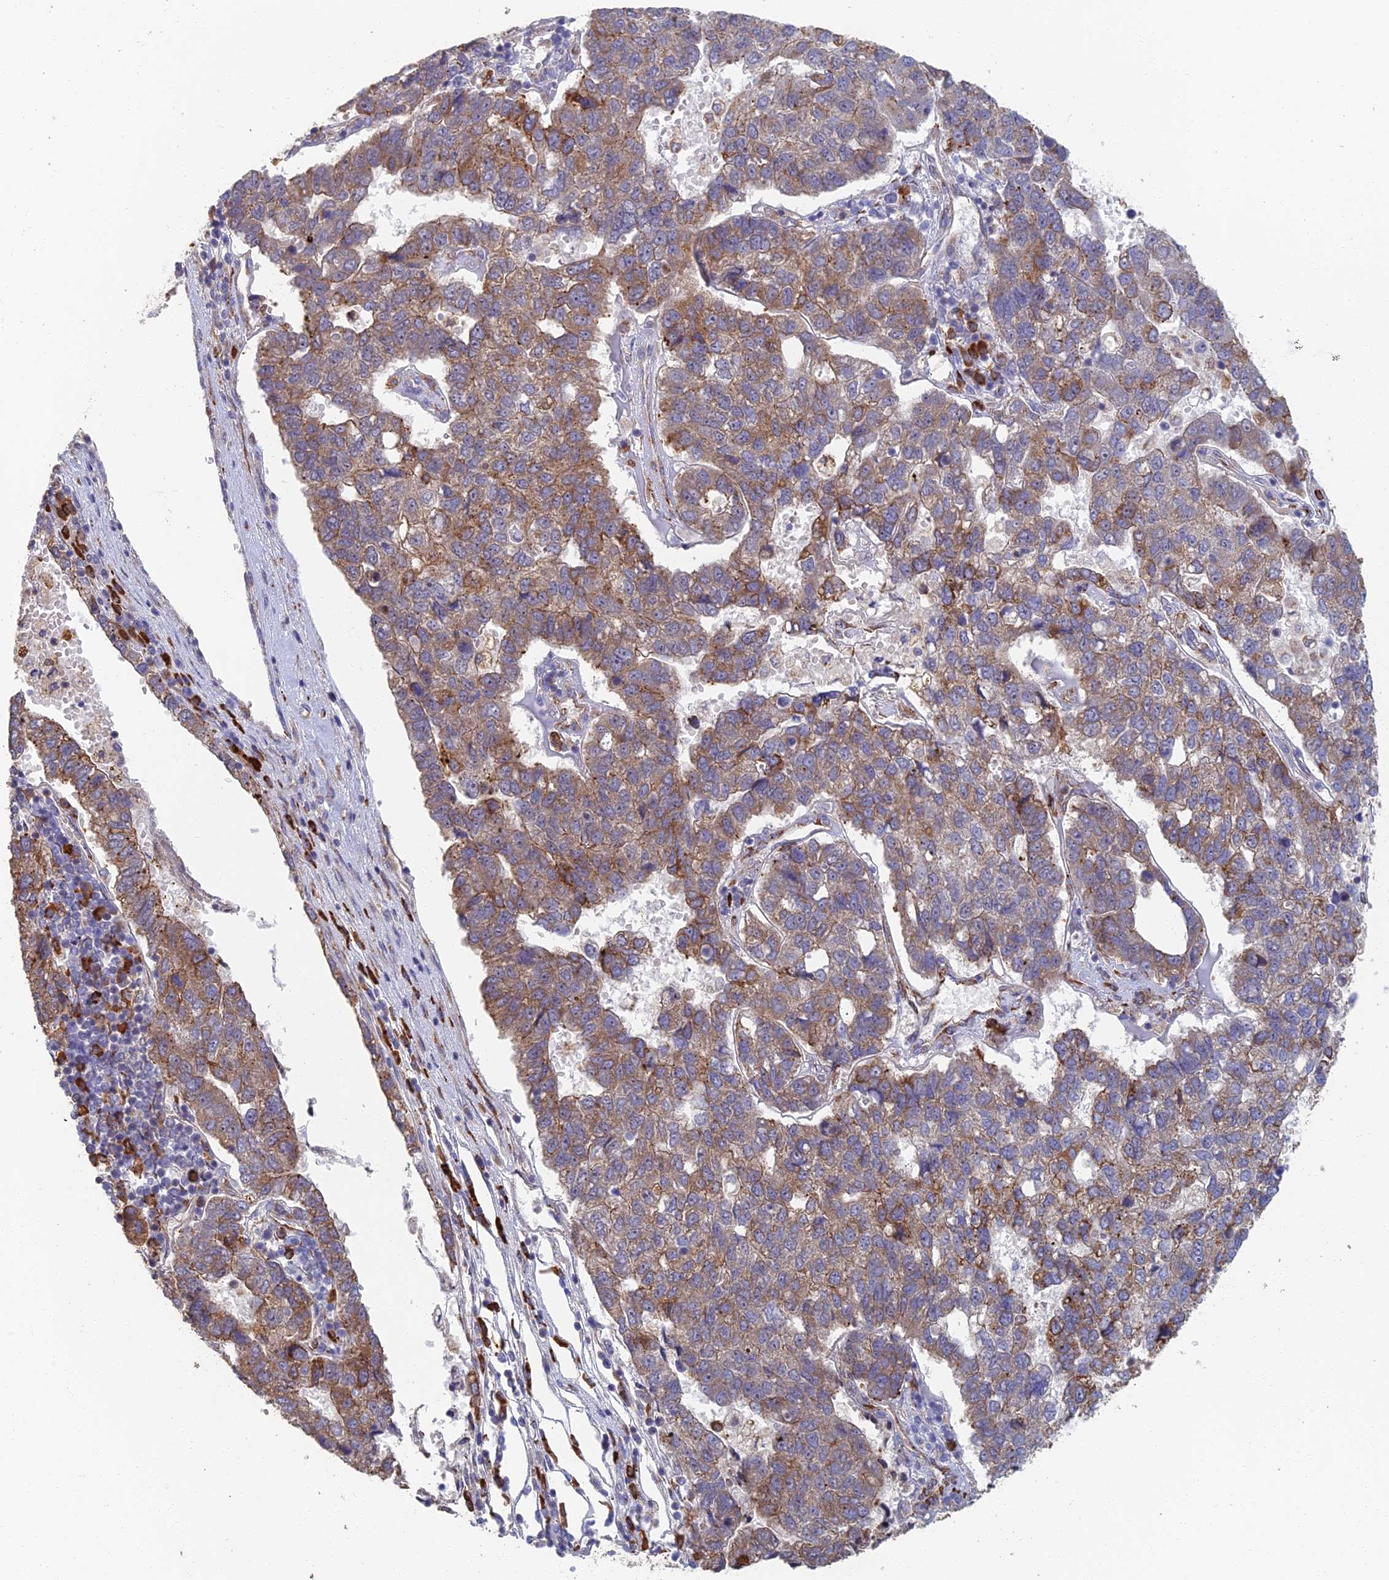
{"staining": {"intensity": "moderate", "quantity": "25%-75%", "location": "cytoplasmic/membranous"}, "tissue": "pancreatic cancer", "cell_type": "Tumor cells", "image_type": "cancer", "snomed": [{"axis": "morphology", "description": "Adenocarcinoma, NOS"}, {"axis": "topography", "description": "Pancreas"}], "caption": "Moderate cytoplasmic/membranous staining is identified in approximately 25%-75% of tumor cells in pancreatic cancer. (DAB (3,3'-diaminobenzidine) = brown stain, brightfield microscopy at high magnification).", "gene": "GPATCH1", "patient": {"sex": "female", "age": 61}}